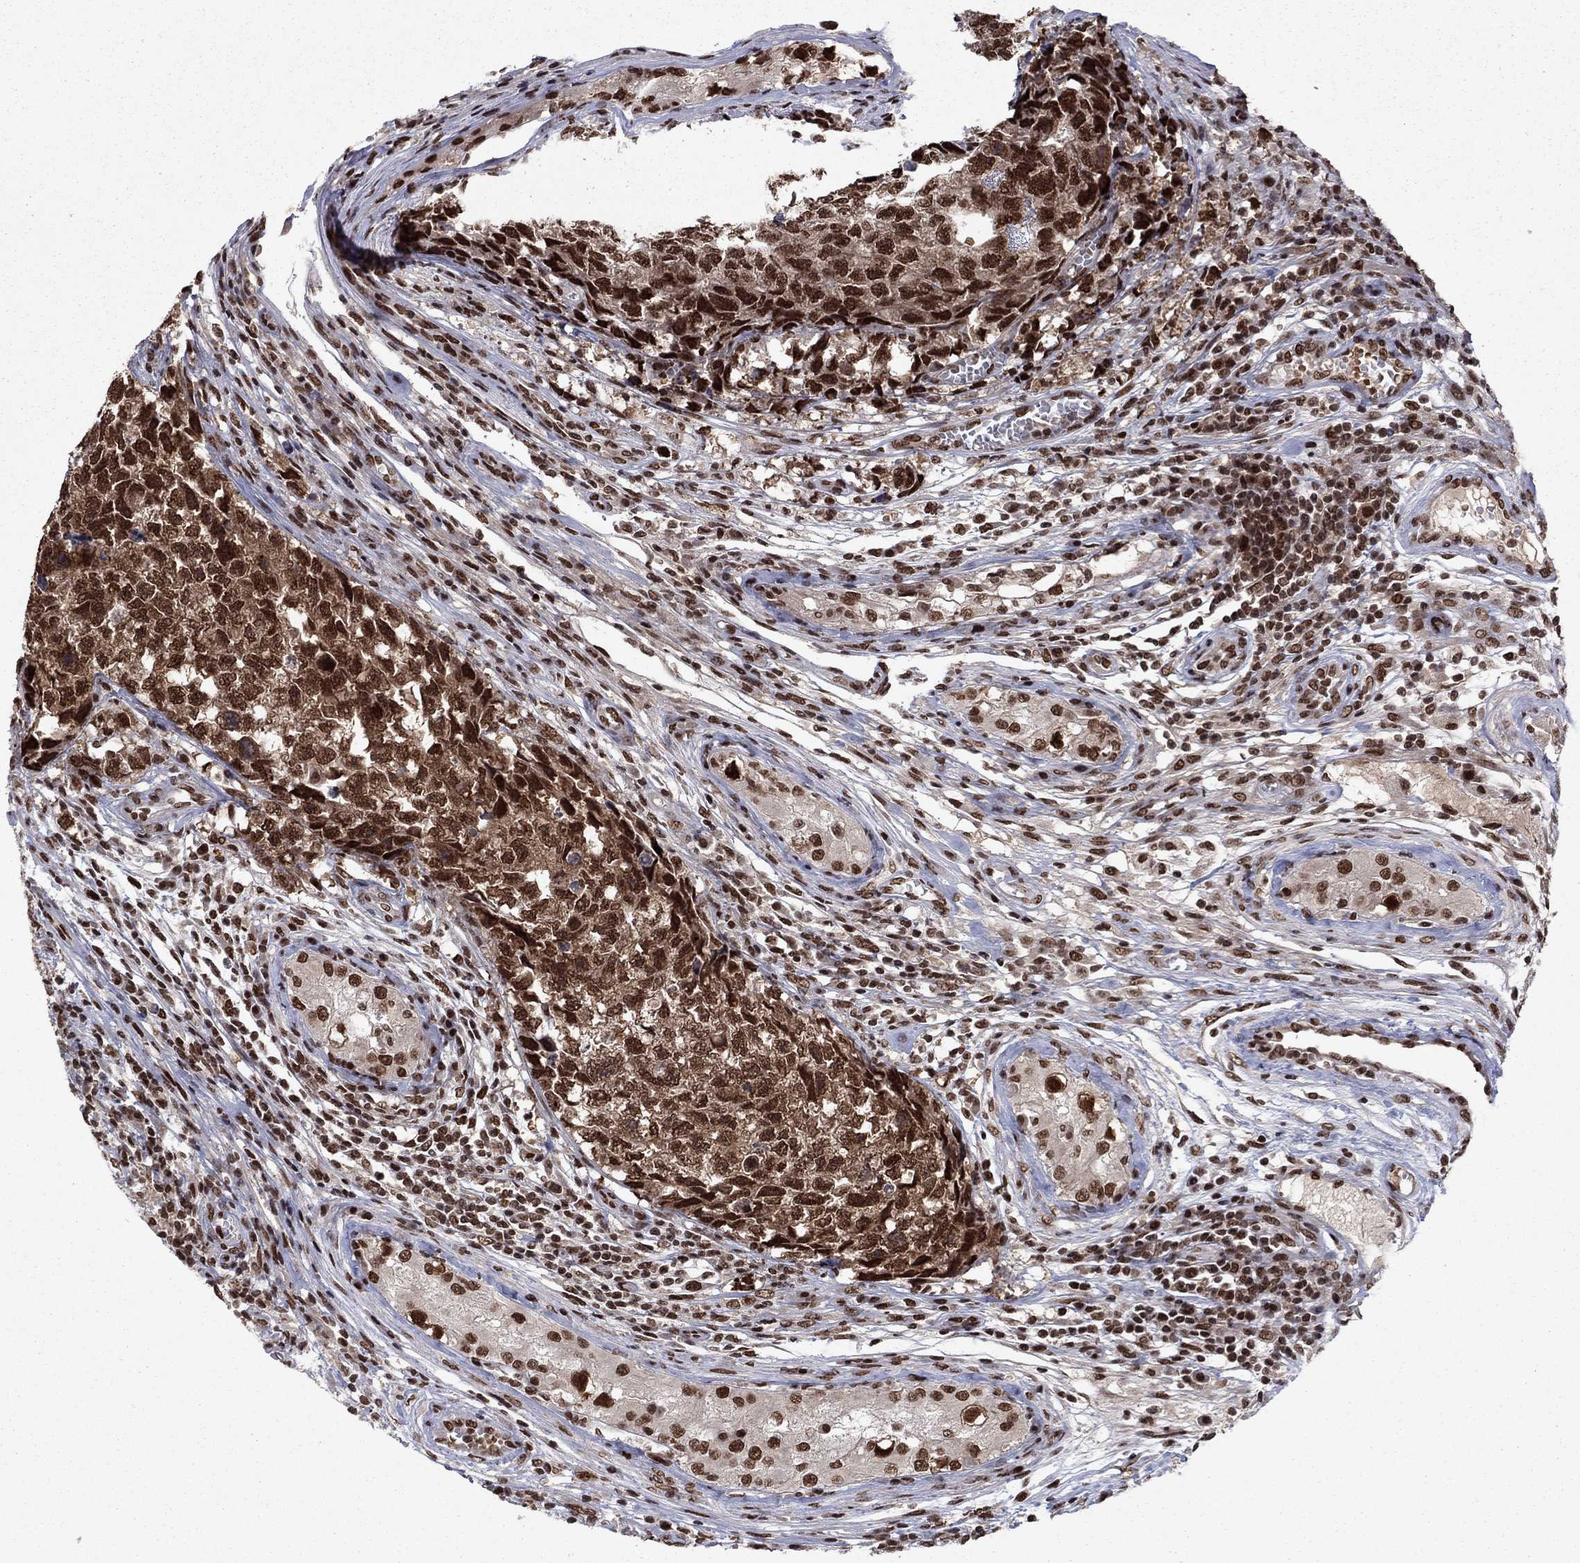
{"staining": {"intensity": "strong", "quantity": ">75%", "location": "cytoplasmic/membranous,nuclear"}, "tissue": "testis cancer", "cell_type": "Tumor cells", "image_type": "cancer", "snomed": [{"axis": "morphology", "description": "Seminoma, NOS"}, {"axis": "morphology", "description": "Carcinoma, Embryonal, NOS"}, {"axis": "topography", "description": "Testis"}], "caption": "DAB (3,3'-diaminobenzidine) immunohistochemical staining of embryonal carcinoma (testis) displays strong cytoplasmic/membranous and nuclear protein staining in about >75% of tumor cells. (Brightfield microscopy of DAB IHC at high magnification).", "gene": "USP54", "patient": {"sex": "male", "age": 22}}